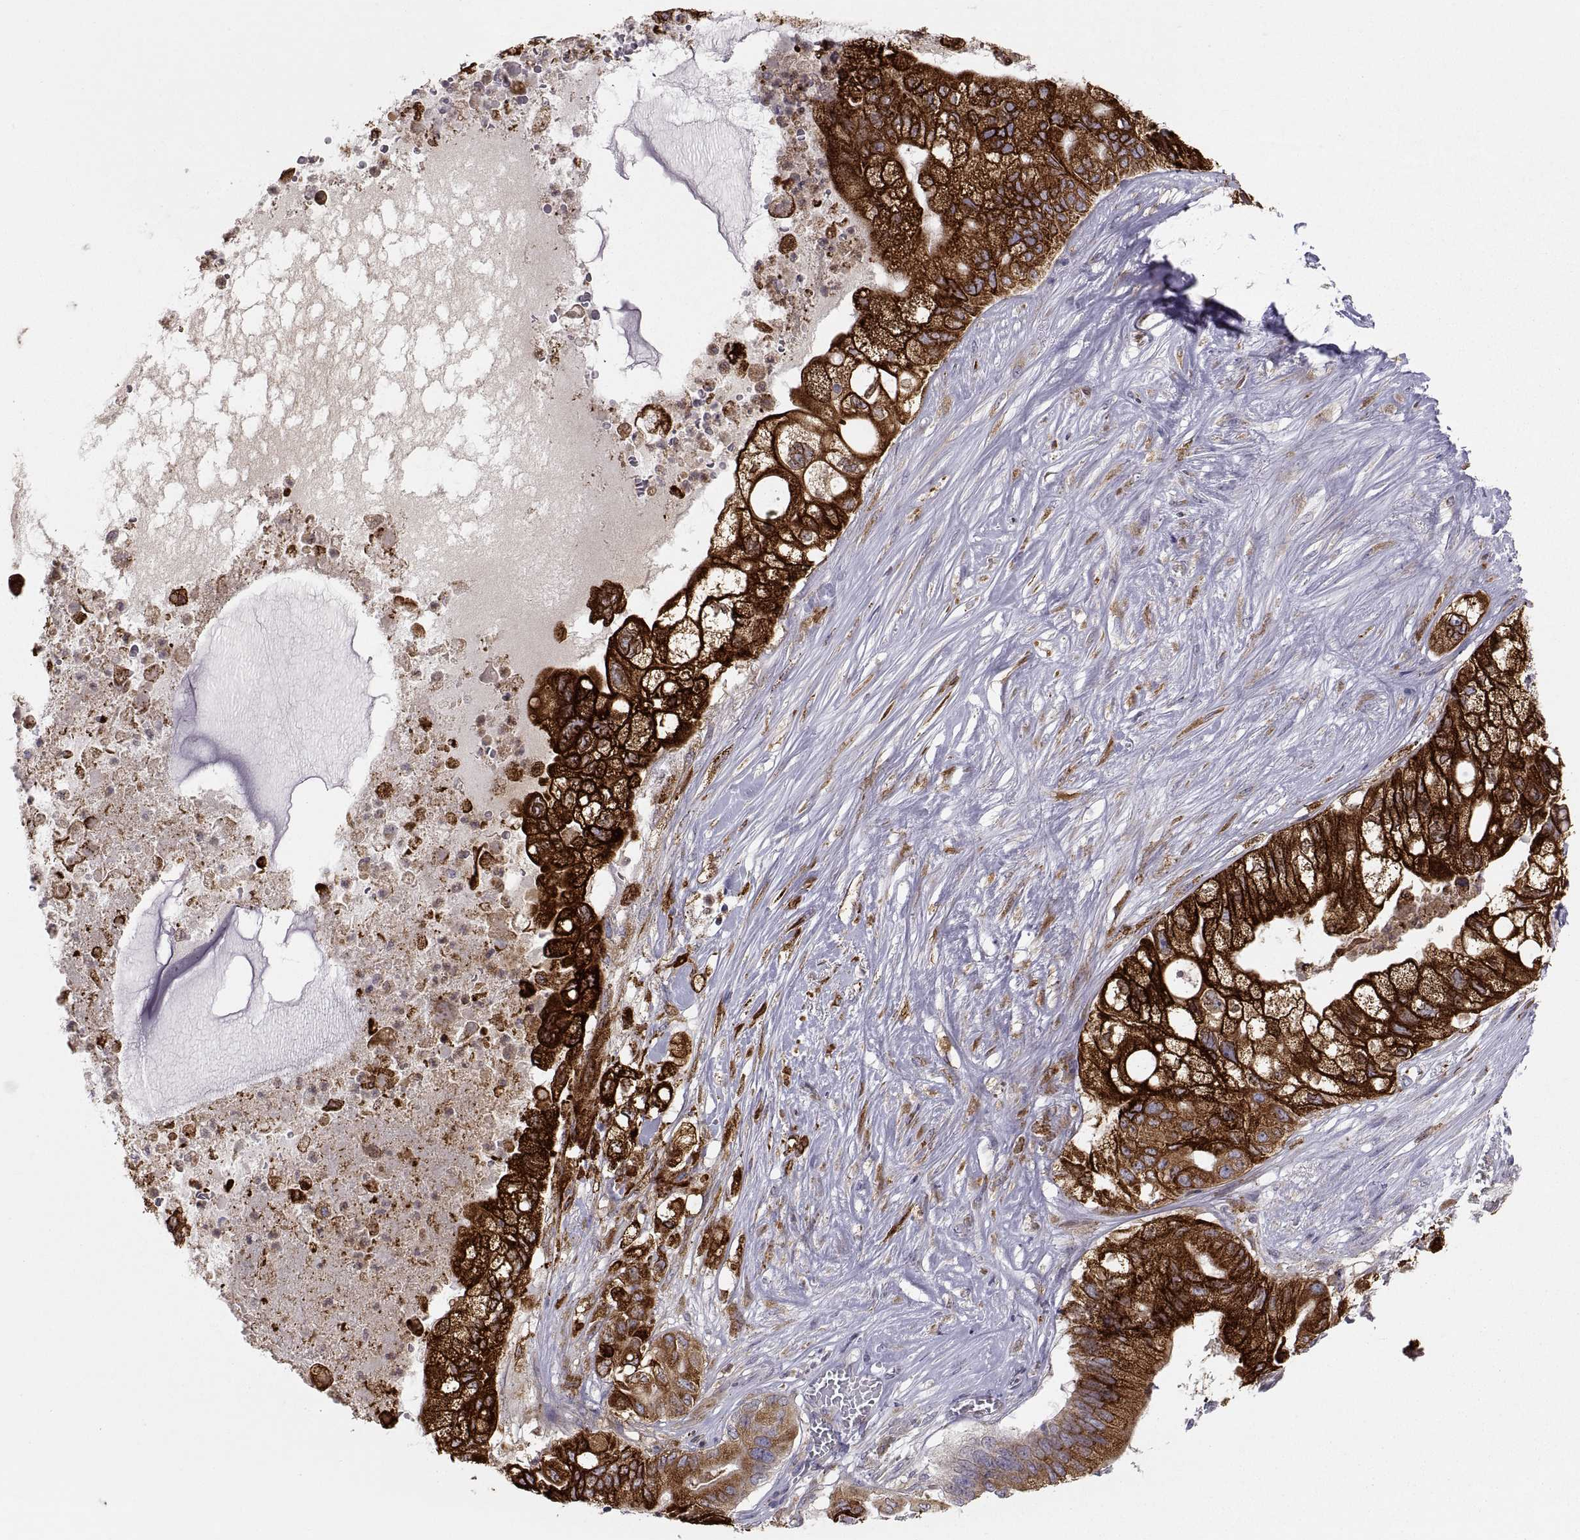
{"staining": {"intensity": "strong", "quantity": ">75%", "location": "cytoplasmic/membranous"}, "tissue": "pancreatic cancer", "cell_type": "Tumor cells", "image_type": "cancer", "snomed": [{"axis": "morphology", "description": "Adenocarcinoma, NOS"}, {"axis": "topography", "description": "Pancreas"}], "caption": "The histopathology image exhibits staining of adenocarcinoma (pancreatic), revealing strong cytoplasmic/membranous protein expression (brown color) within tumor cells.", "gene": "ERO1A", "patient": {"sex": "female", "age": 72}}